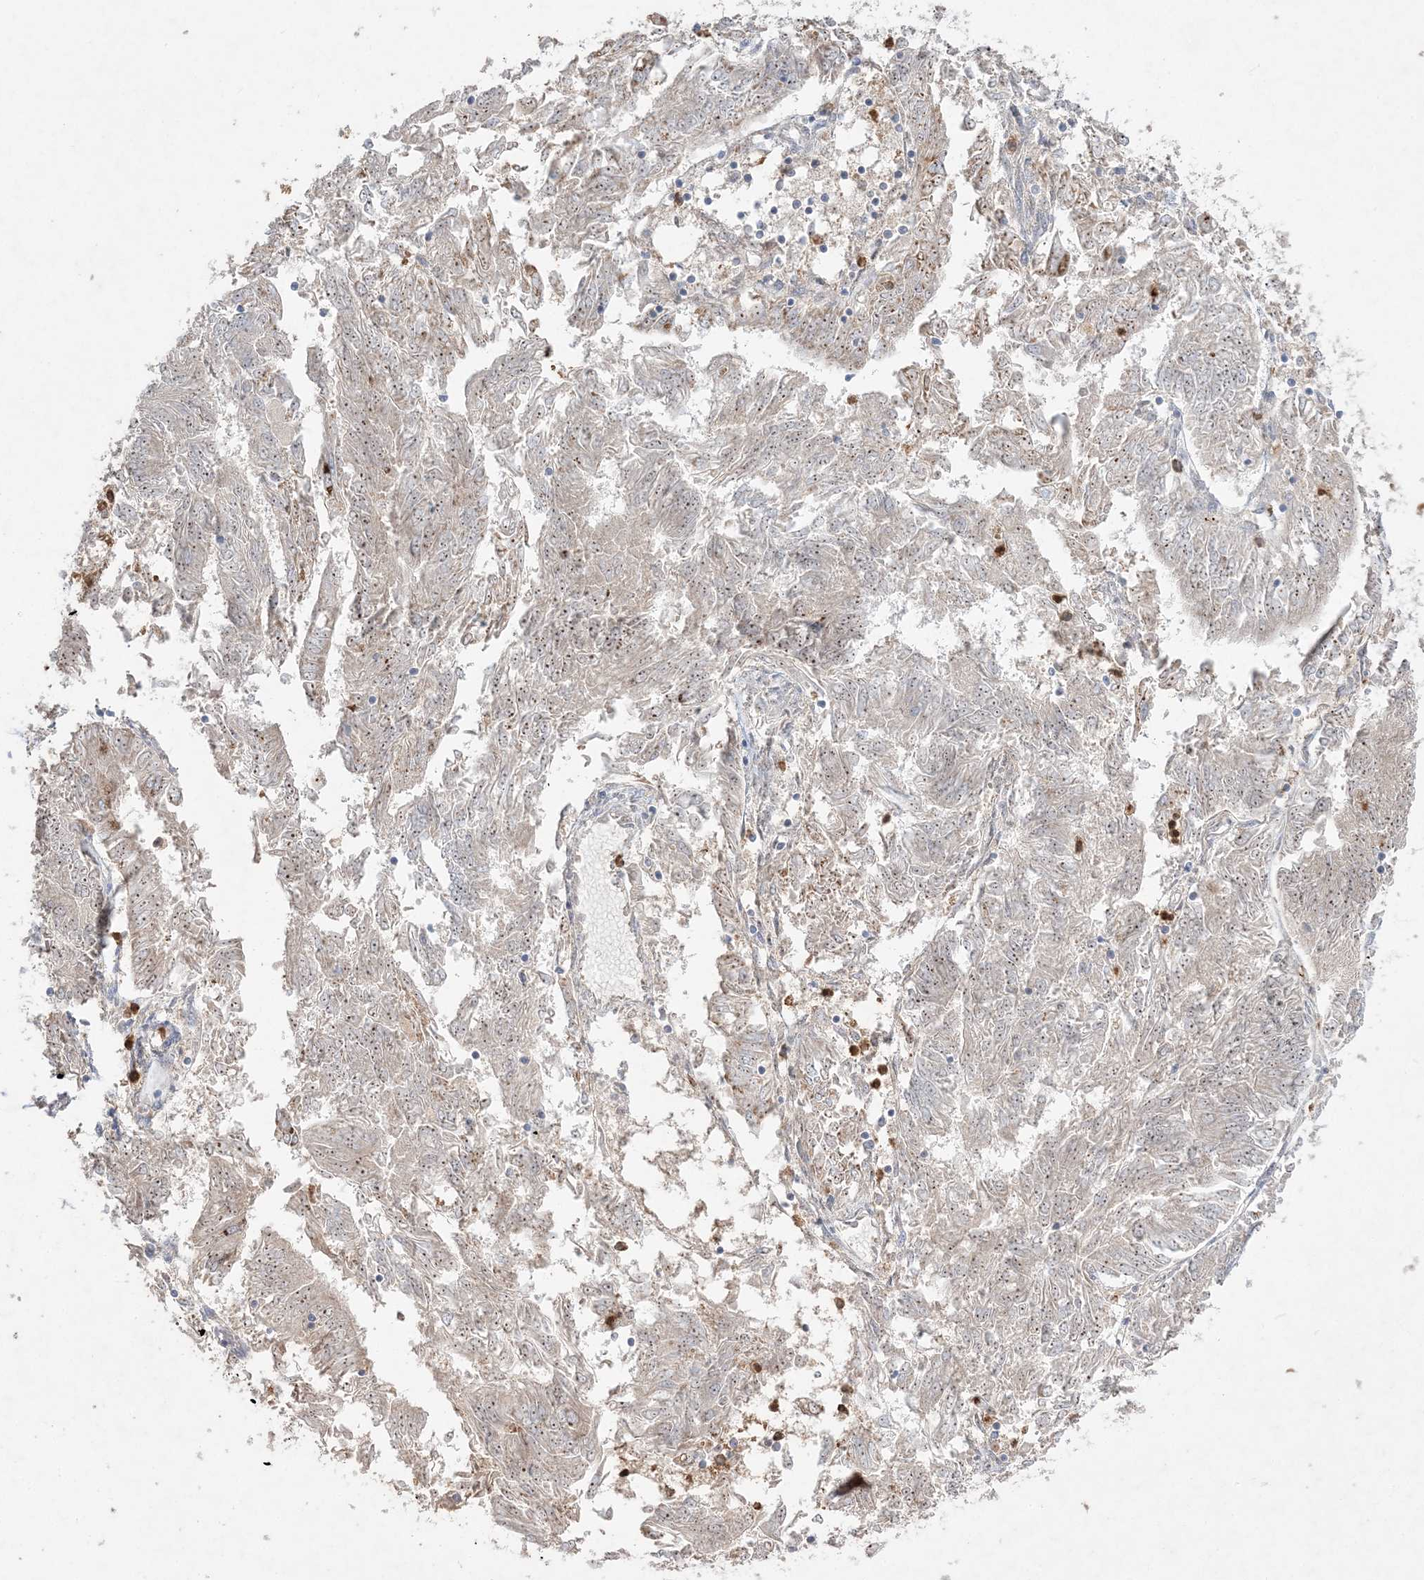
{"staining": {"intensity": "weak", "quantity": "25%-75%", "location": "nuclear"}, "tissue": "endometrial cancer", "cell_type": "Tumor cells", "image_type": "cancer", "snomed": [{"axis": "morphology", "description": "Adenocarcinoma, NOS"}, {"axis": "topography", "description": "Endometrium"}], "caption": "DAB immunohistochemical staining of human adenocarcinoma (endometrial) exhibits weak nuclear protein positivity in approximately 25%-75% of tumor cells.", "gene": "NOP16", "patient": {"sex": "female", "age": 58}}